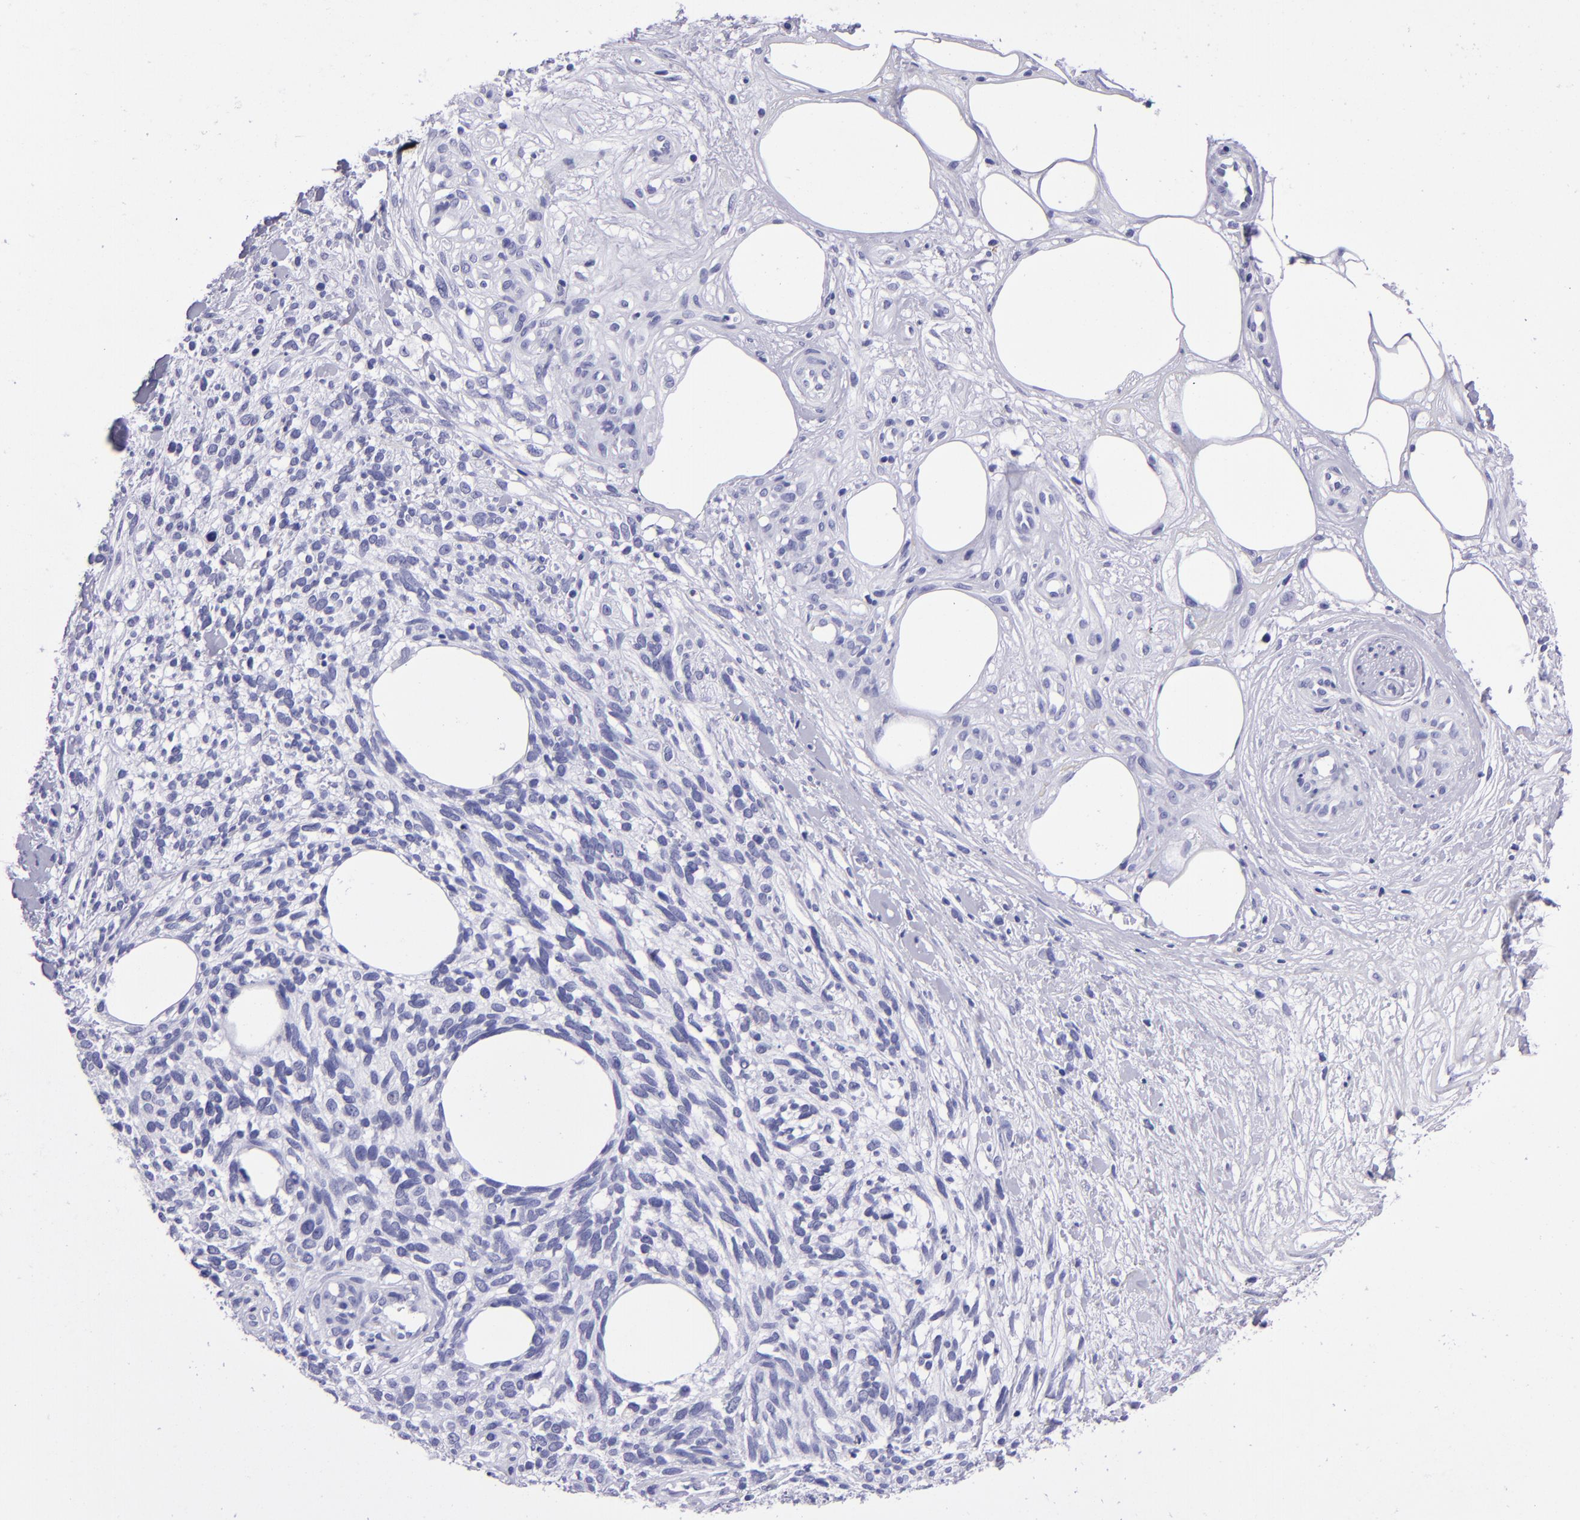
{"staining": {"intensity": "negative", "quantity": "none", "location": "none"}, "tissue": "melanoma", "cell_type": "Tumor cells", "image_type": "cancer", "snomed": [{"axis": "morphology", "description": "Malignant melanoma, NOS"}, {"axis": "topography", "description": "Skin"}], "caption": "Photomicrograph shows no protein expression in tumor cells of melanoma tissue.", "gene": "TYRP1", "patient": {"sex": "female", "age": 85}}